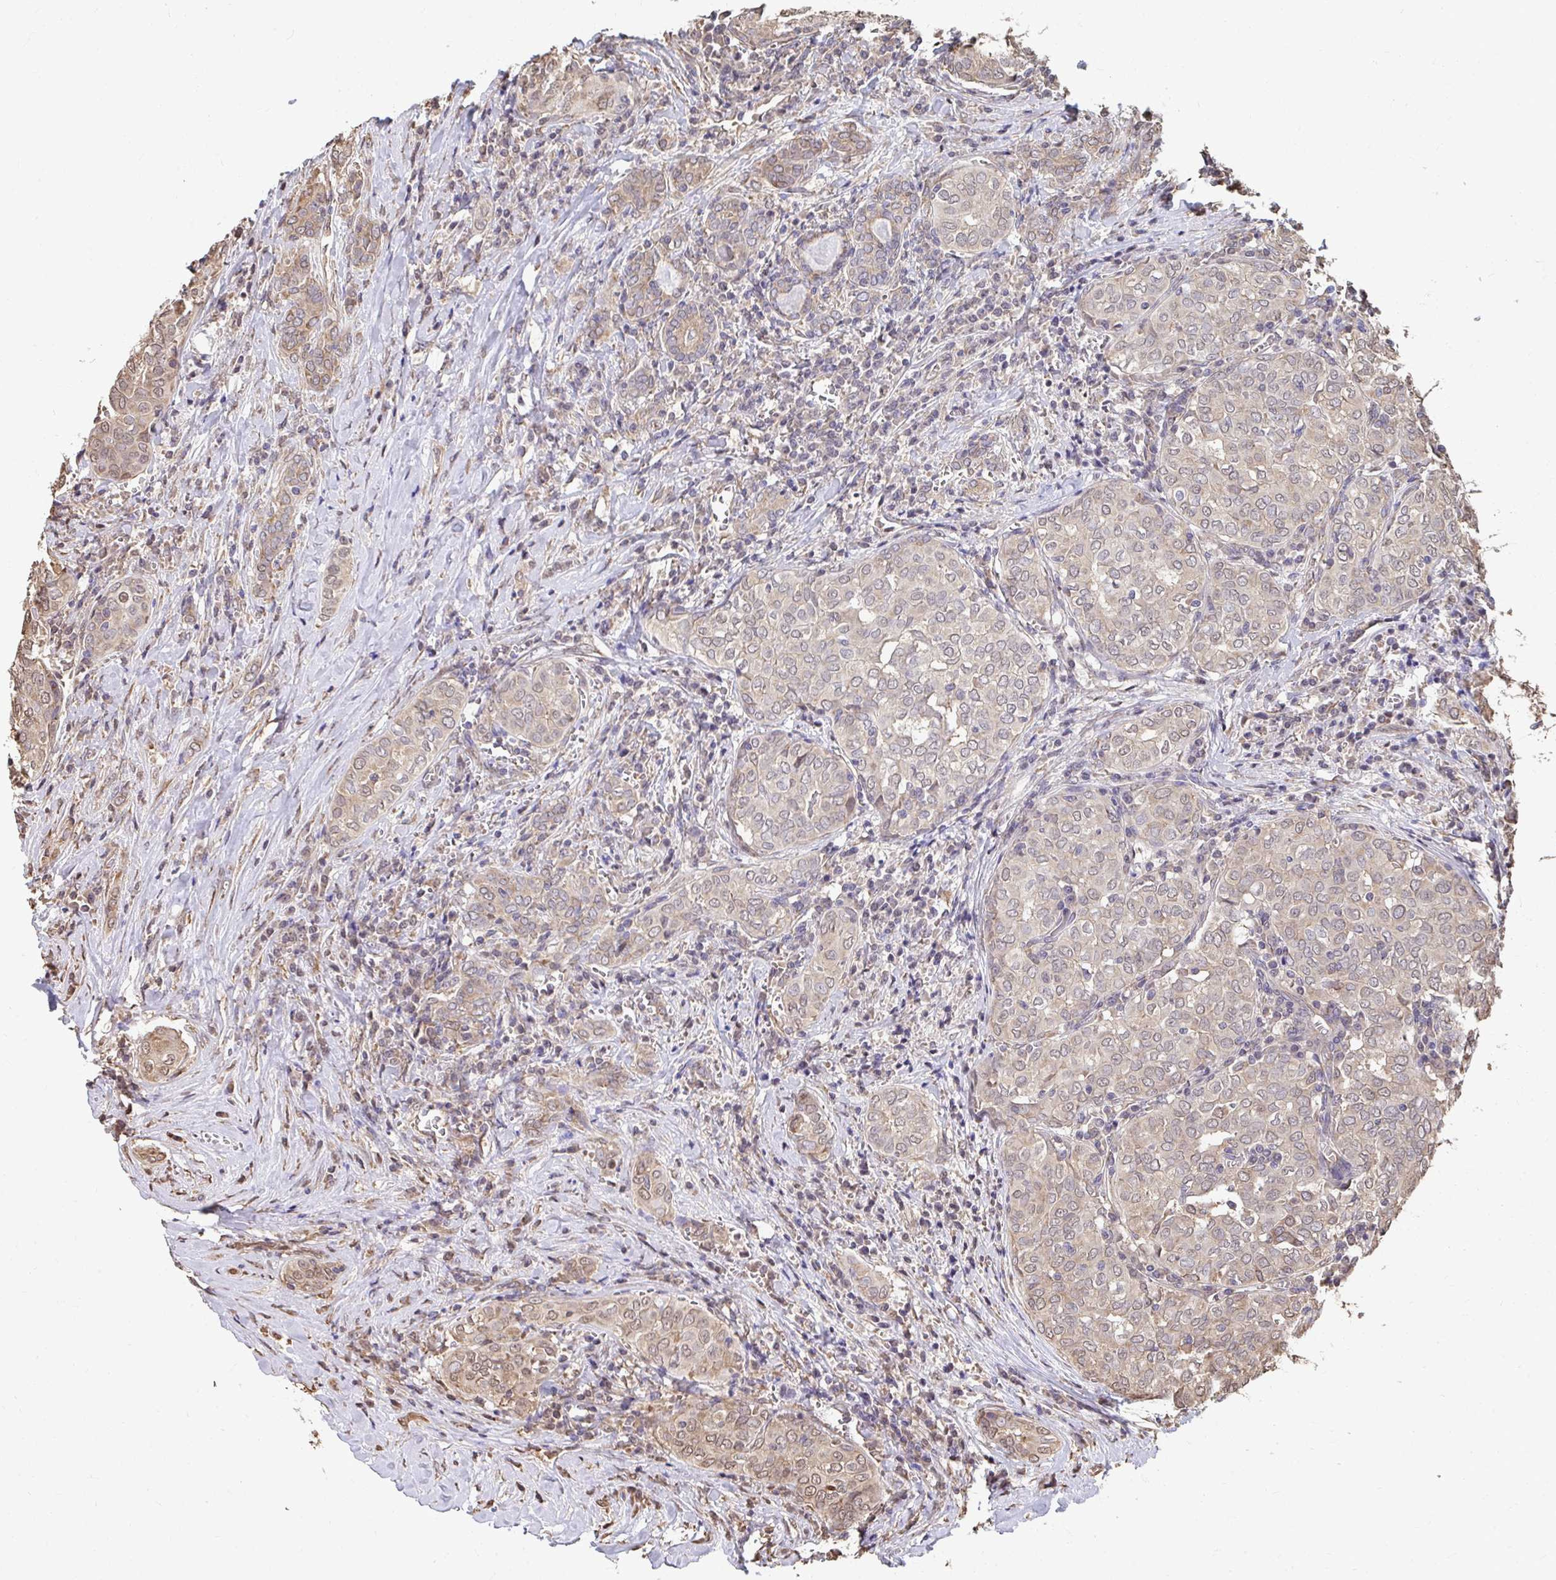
{"staining": {"intensity": "weak", "quantity": ">75%", "location": "cytoplasmic/membranous"}, "tissue": "thyroid cancer", "cell_type": "Tumor cells", "image_type": "cancer", "snomed": [{"axis": "morphology", "description": "Papillary adenocarcinoma, NOS"}, {"axis": "topography", "description": "Thyroid gland"}], "caption": "Weak cytoplasmic/membranous staining for a protein is appreciated in about >75% of tumor cells of papillary adenocarcinoma (thyroid) using immunohistochemistry (IHC).", "gene": "SYNCRIP", "patient": {"sex": "female", "age": 30}}